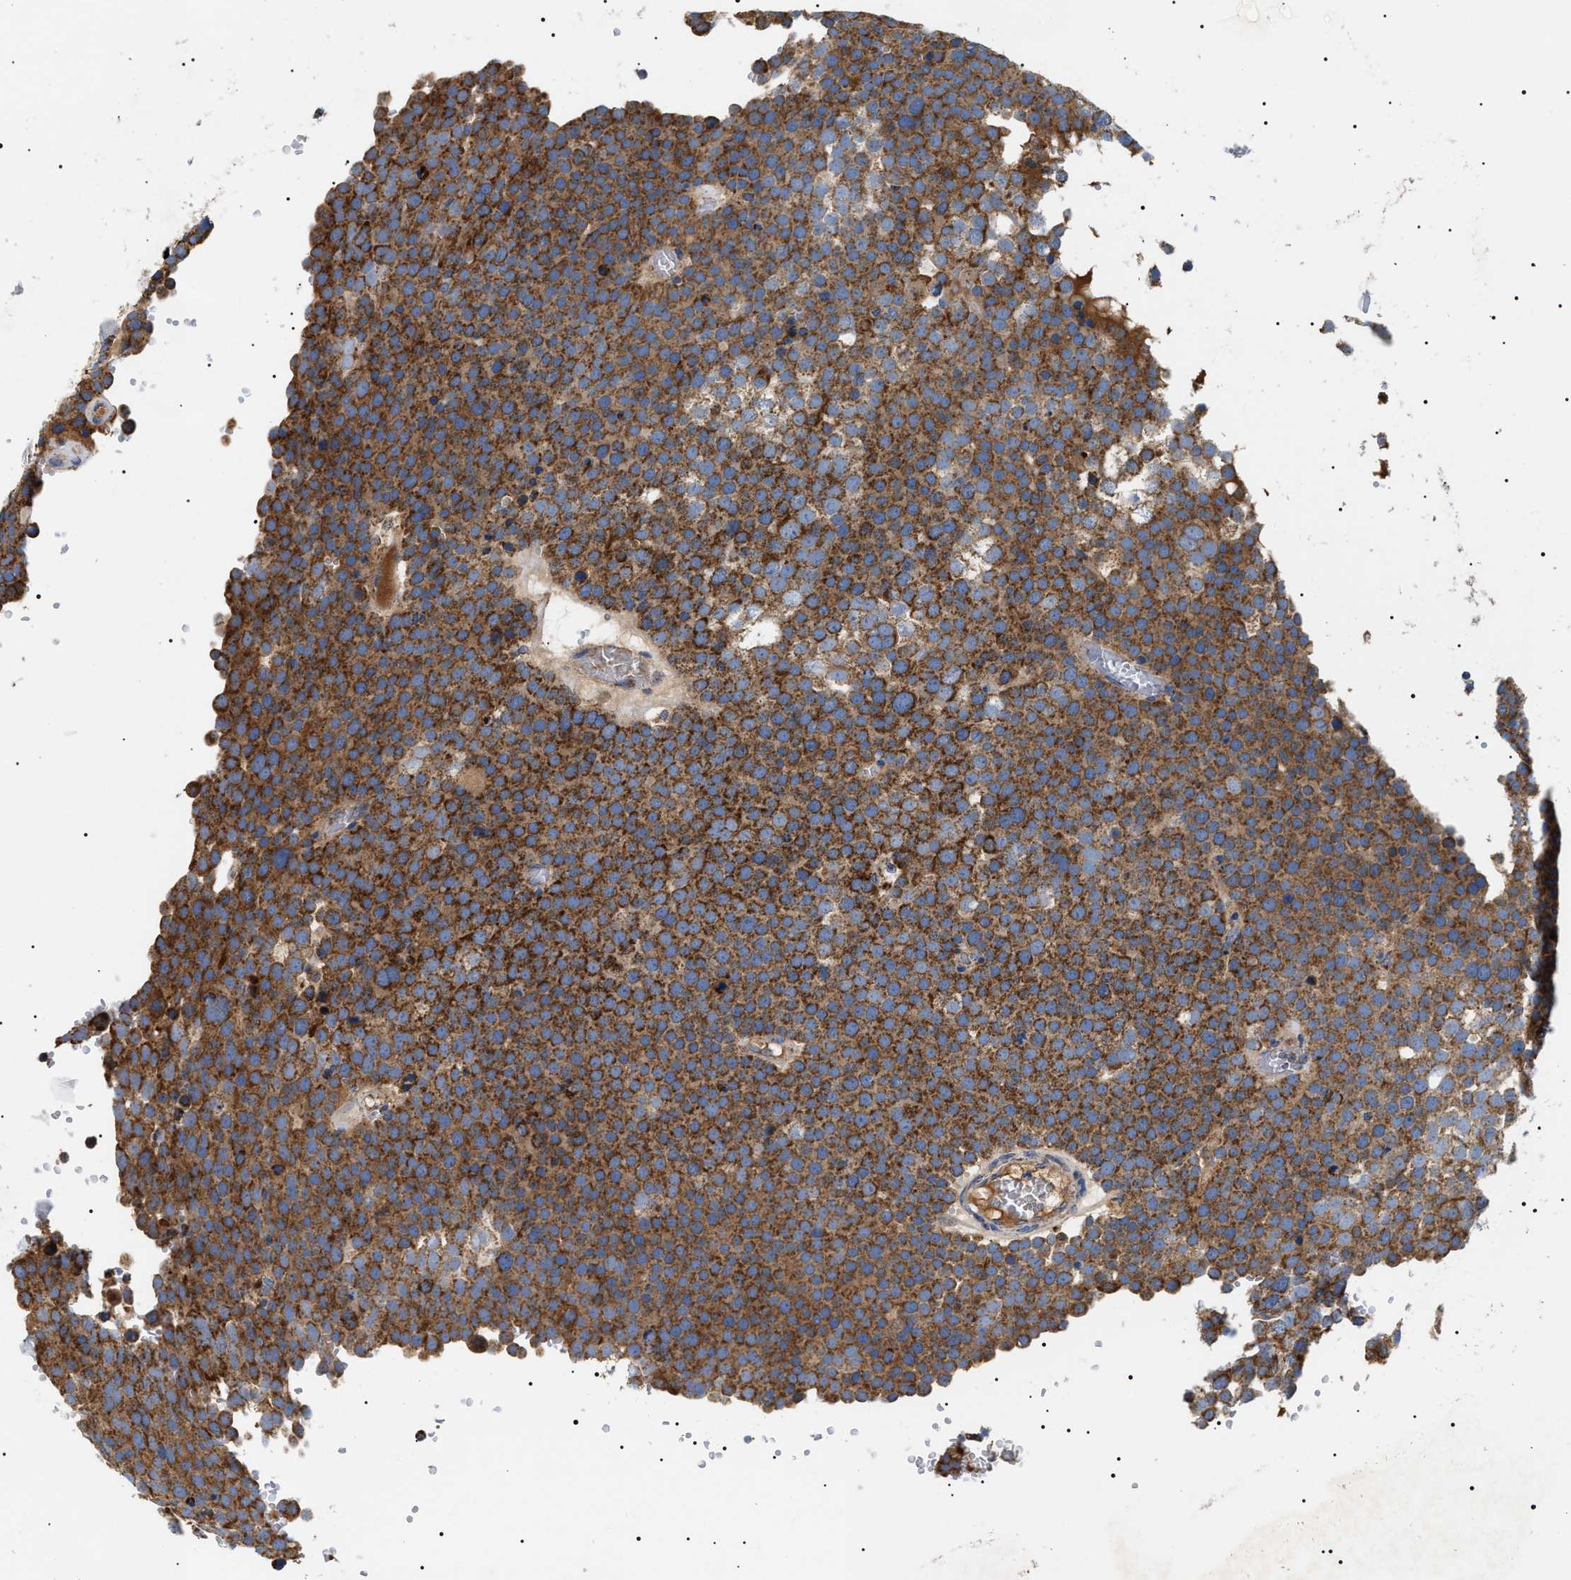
{"staining": {"intensity": "strong", "quantity": ">75%", "location": "cytoplasmic/membranous"}, "tissue": "testis cancer", "cell_type": "Tumor cells", "image_type": "cancer", "snomed": [{"axis": "morphology", "description": "Seminoma, NOS"}, {"axis": "topography", "description": "Testis"}], "caption": "About >75% of tumor cells in seminoma (testis) show strong cytoplasmic/membranous protein expression as visualized by brown immunohistochemical staining.", "gene": "OXSM", "patient": {"sex": "male", "age": 71}}